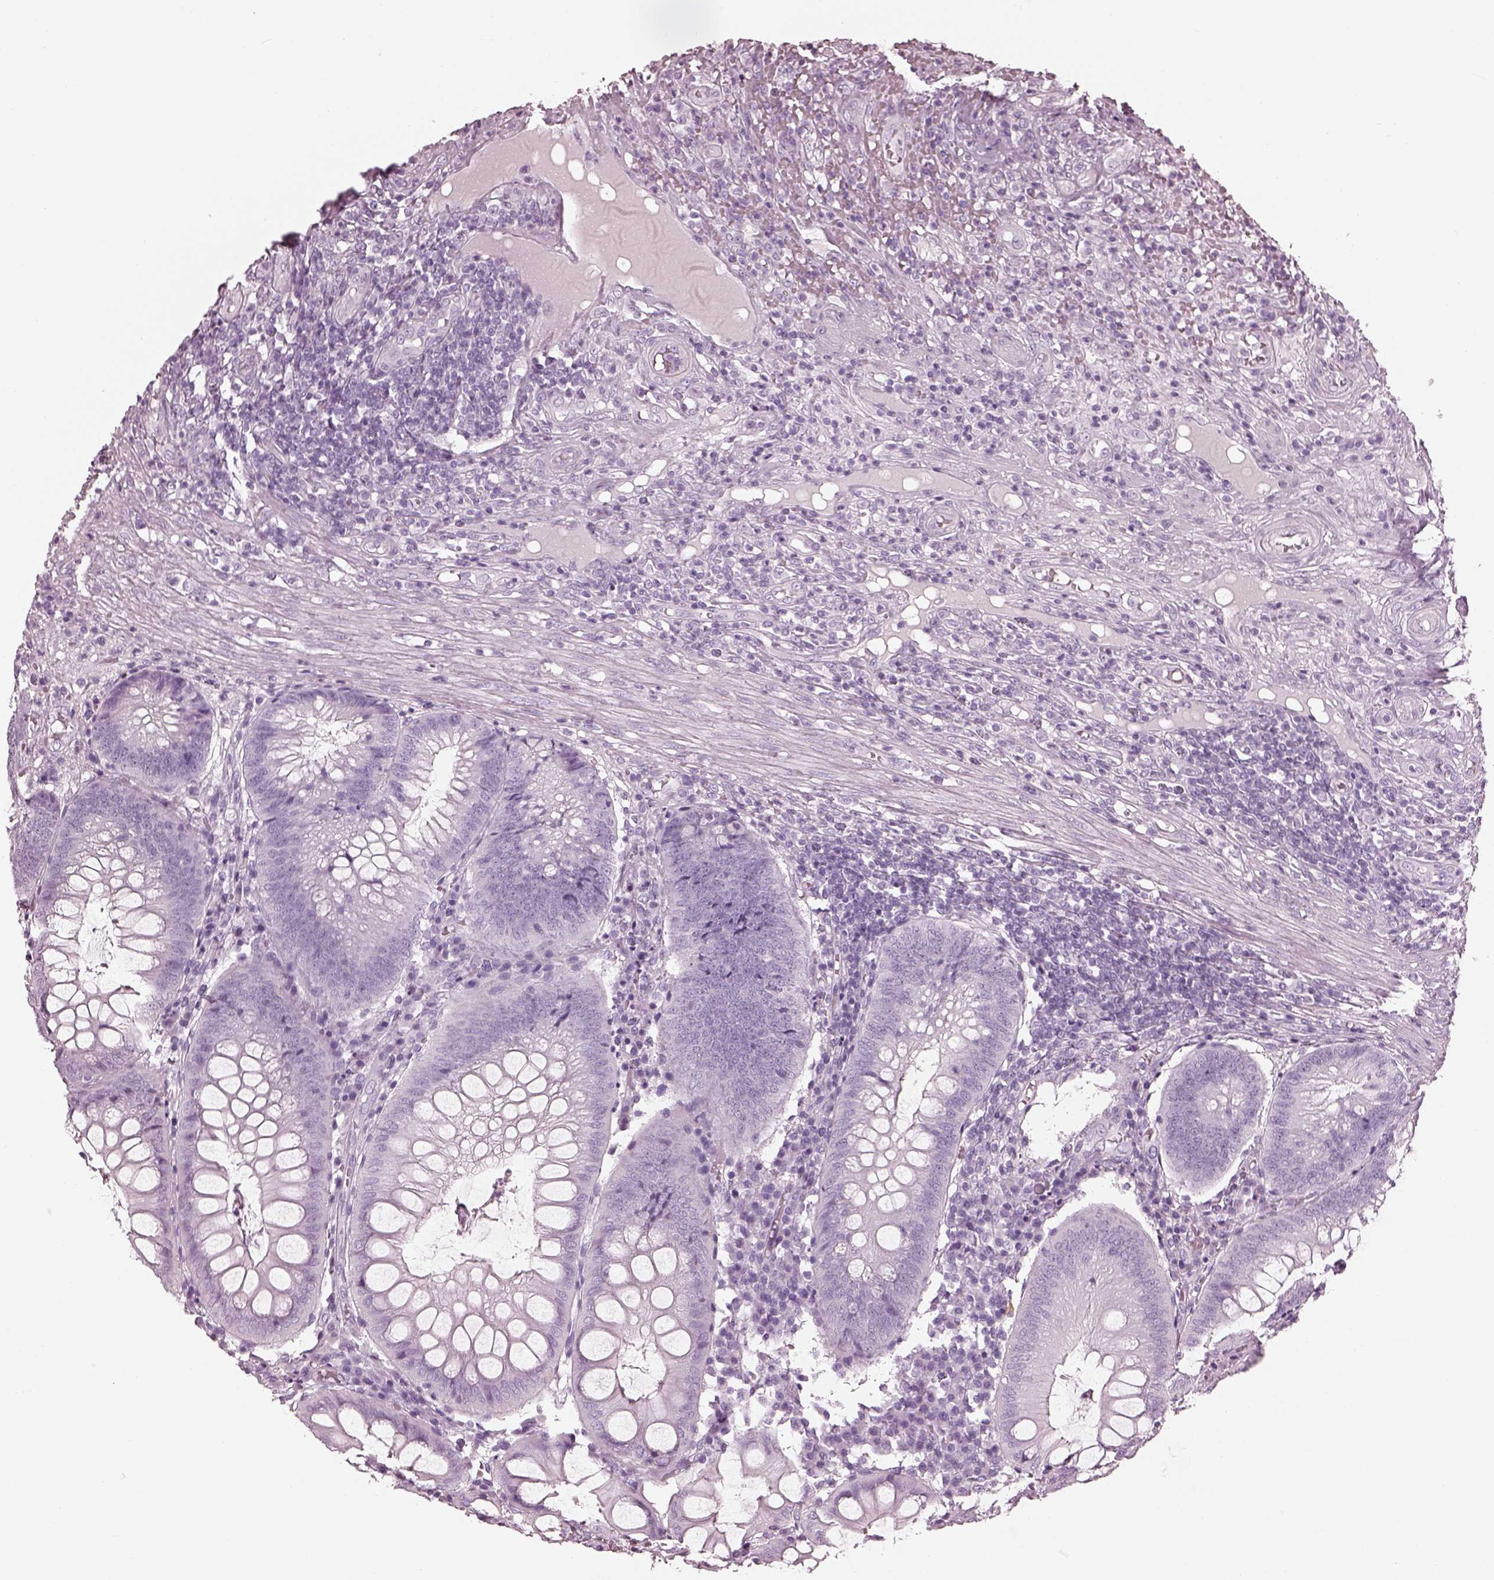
{"staining": {"intensity": "negative", "quantity": "none", "location": "none"}, "tissue": "appendix", "cell_type": "Glandular cells", "image_type": "normal", "snomed": [{"axis": "morphology", "description": "Normal tissue, NOS"}, {"axis": "morphology", "description": "Inflammation, NOS"}, {"axis": "topography", "description": "Appendix"}], "caption": "A histopathology image of appendix stained for a protein reveals no brown staining in glandular cells.", "gene": "FABP9", "patient": {"sex": "male", "age": 16}}